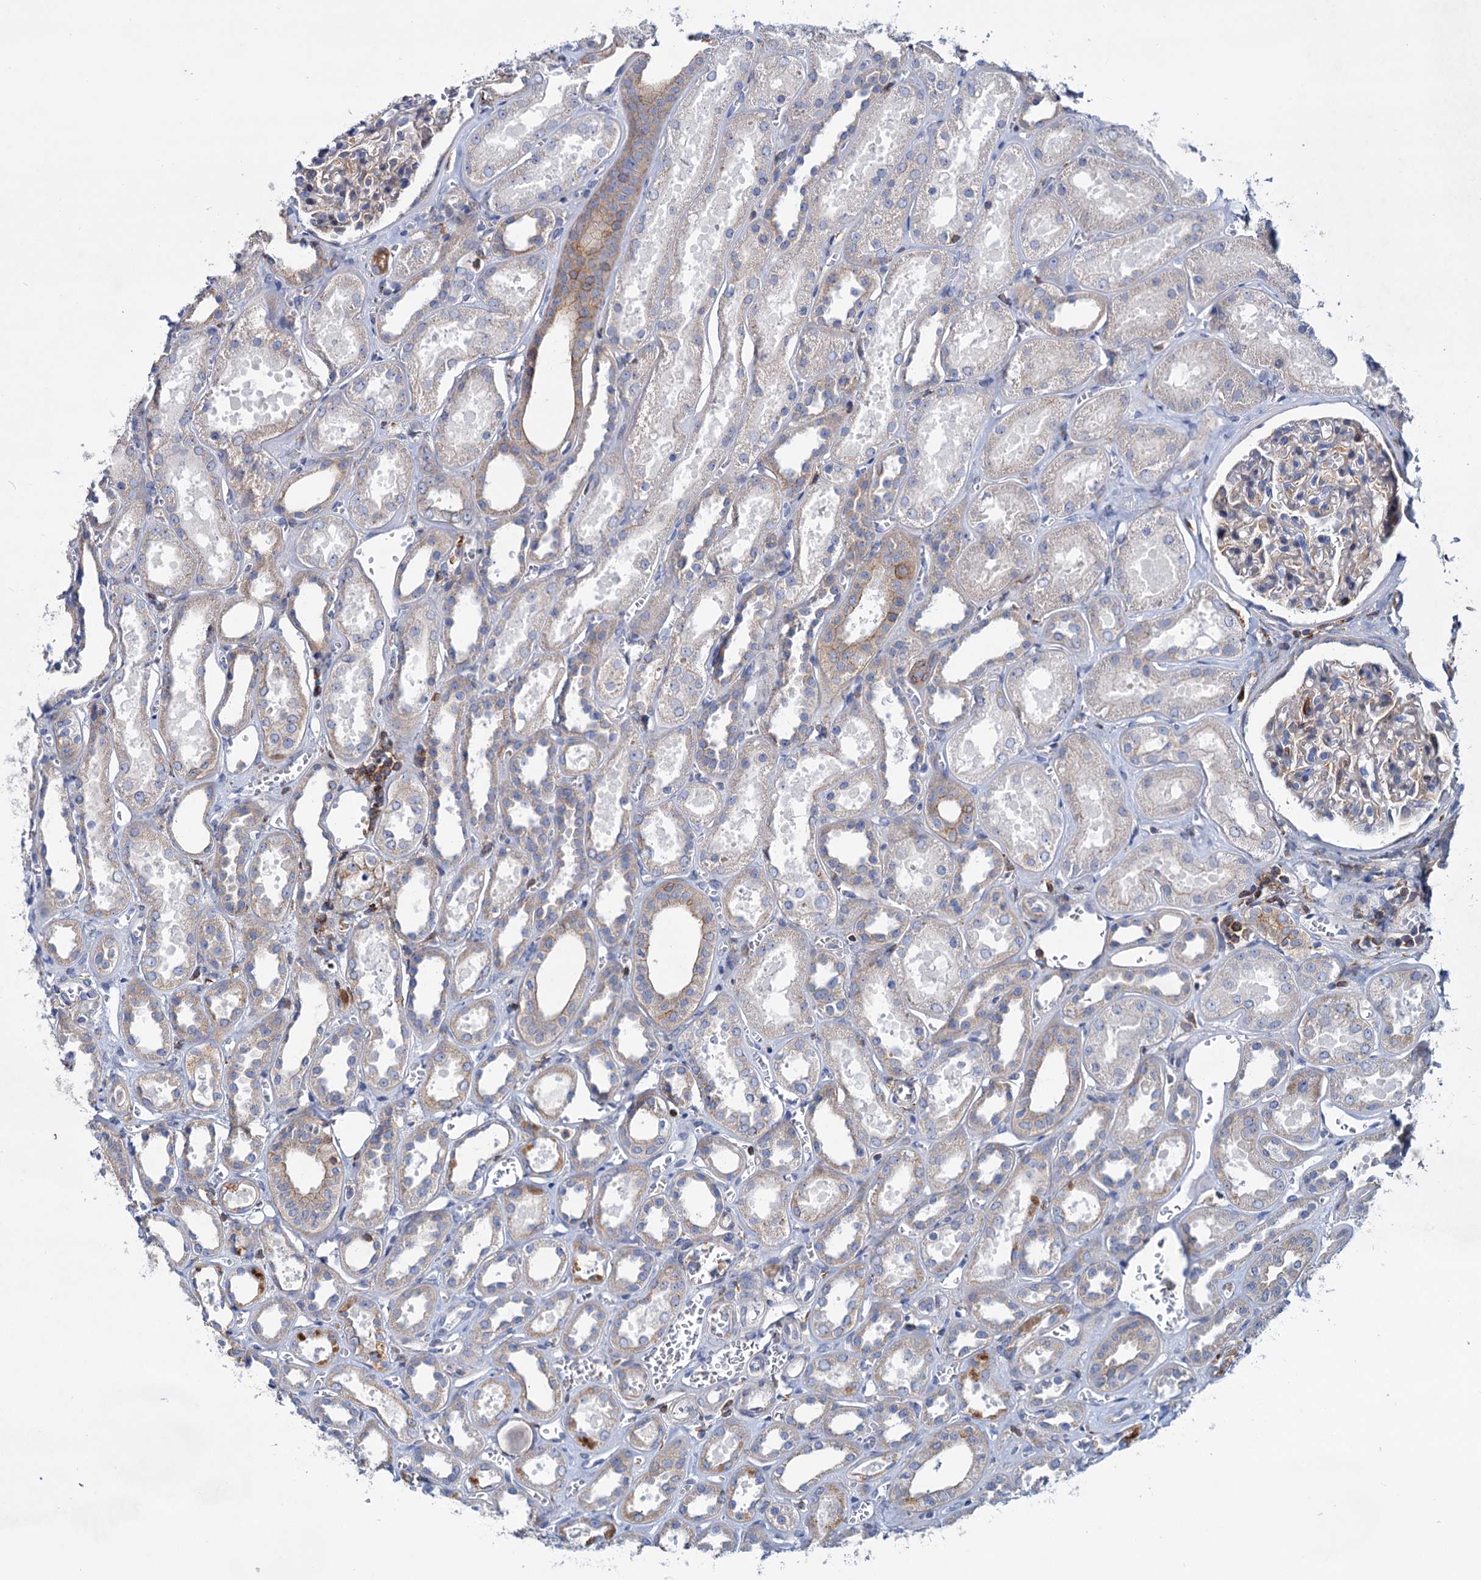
{"staining": {"intensity": "weak", "quantity": "<25%", "location": "cytoplasmic/membranous"}, "tissue": "kidney", "cell_type": "Cells in glomeruli", "image_type": "normal", "snomed": [{"axis": "morphology", "description": "Normal tissue, NOS"}, {"axis": "morphology", "description": "Adenocarcinoma, NOS"}, {"axis": "topography", "description": "Kidney"}], "caption": "The immunohistochemistry image has no significant staining in cells in glomeruli of kidney. (Stains: DAB (3,3'-diaminobenzidine) immunohistochemistry (IHC) with hematoxylin counter stain, Microscopy: brightfield microscopy at high magnification).", "gene": "LRCH4", "patient": {"sex": "female", "age": 68}}